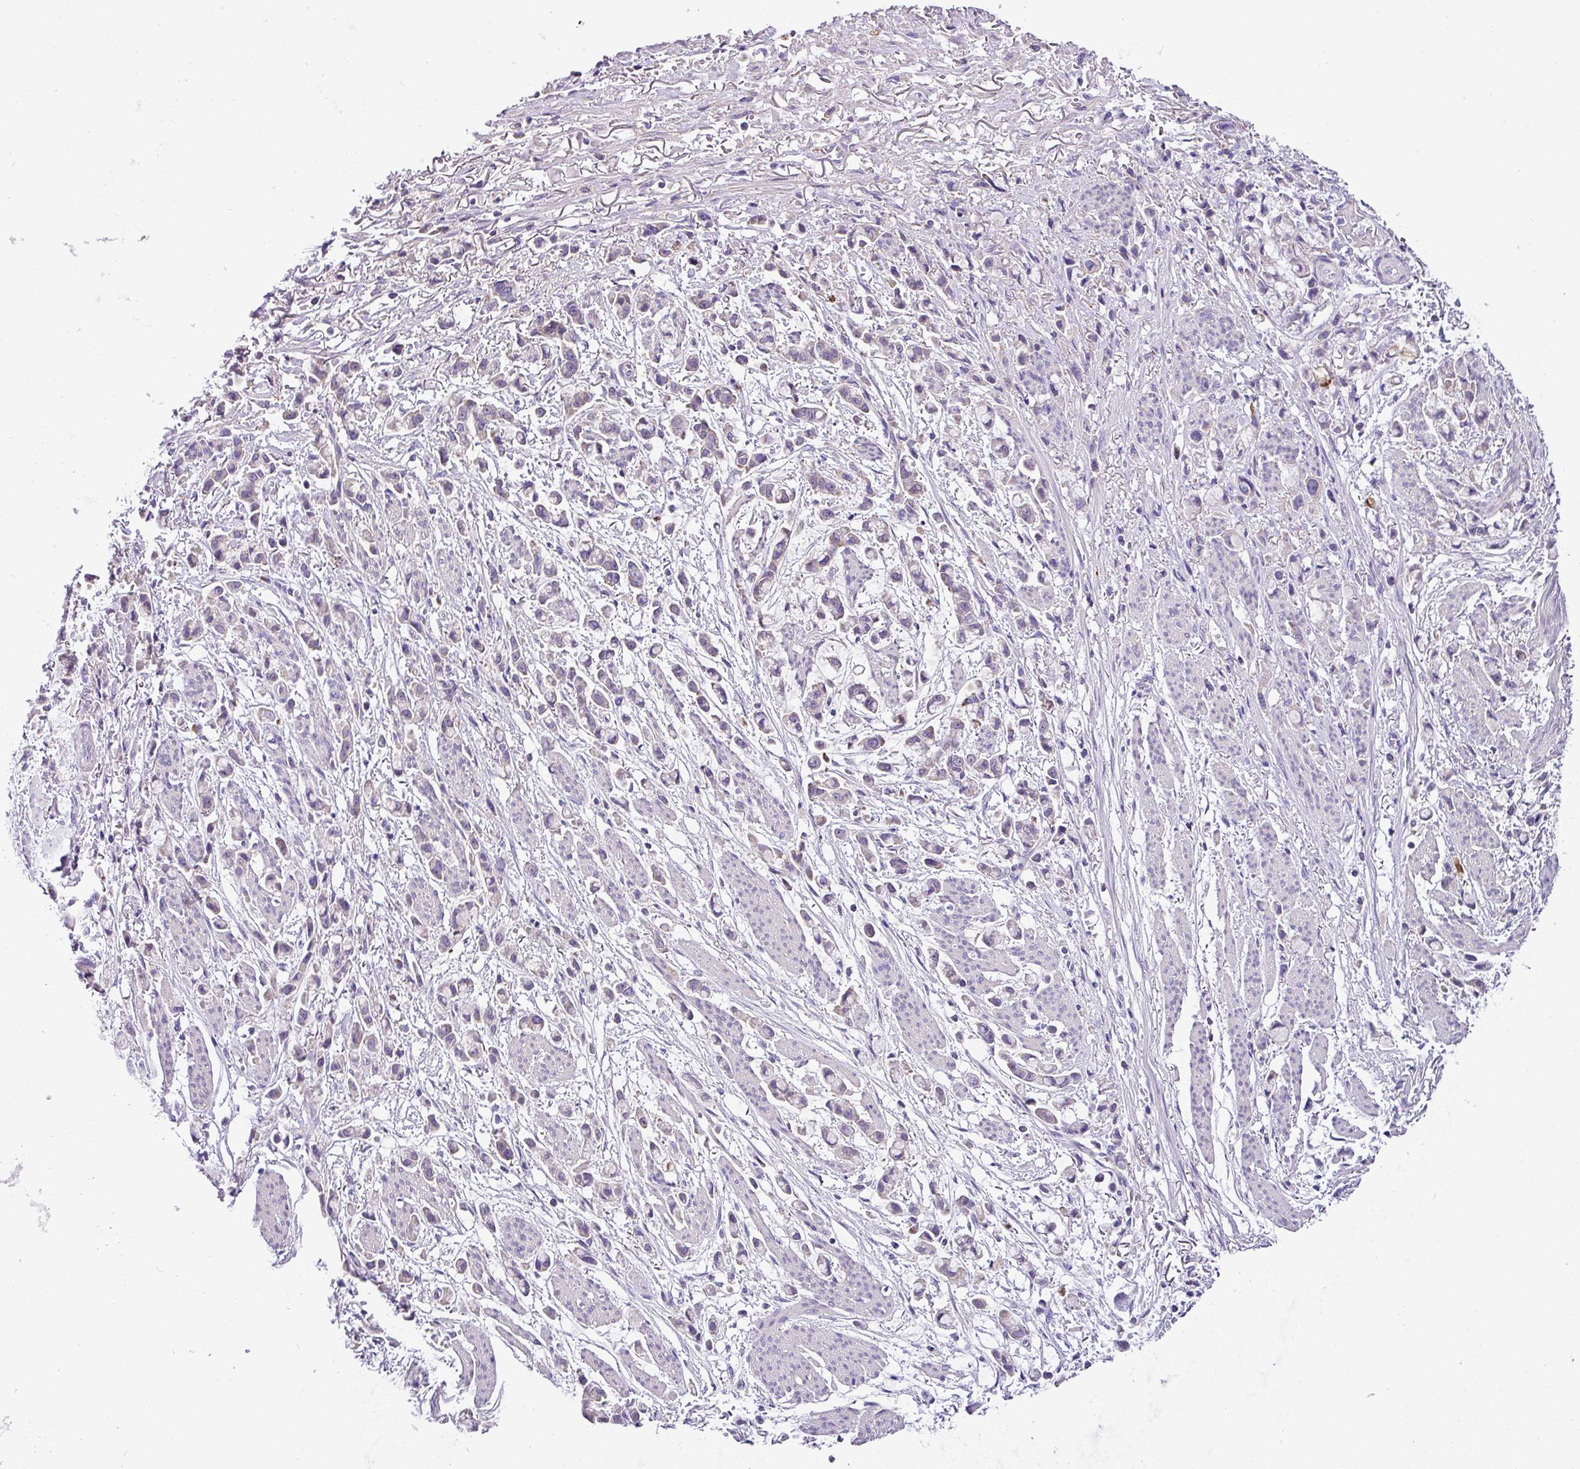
{"staining": {"intensity": "negative", "quantity": "none", "location": "none"}, "tissue": "stomach cancer", "cell_type": "Tumor cells", "image_type": "cancer", "snomed": [{"axis": "morphology", "description": "Adenocarcinoma, NOS"}, {"axis": "topography", "description": "Stomach"}], "caption": "Tumor cells show no significant protein expression in adenocarcinoma (stomach).", "gene": "ANXA2R", "patient": {"sex": "female", "age": 81}}